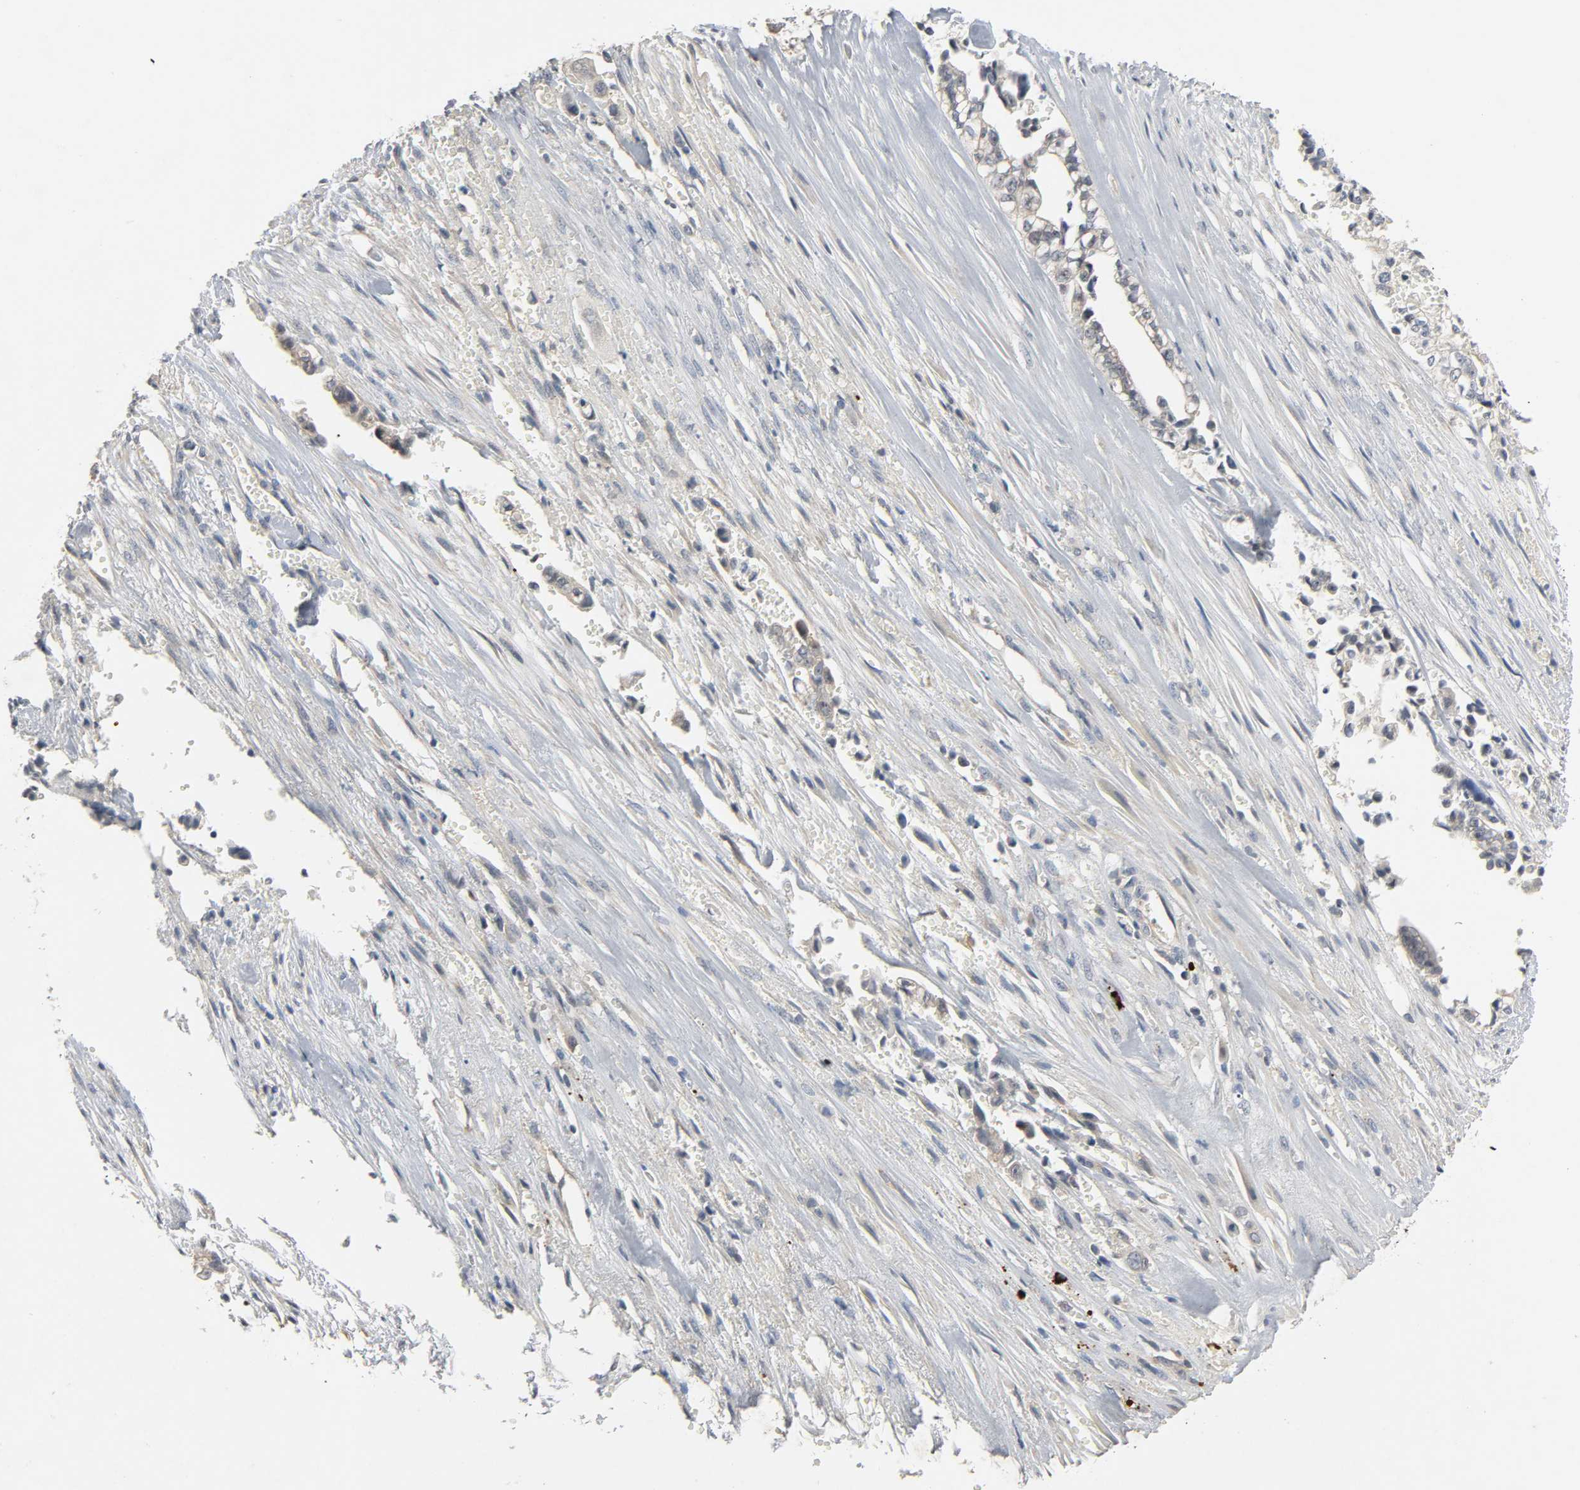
{"staining": {"intensity": "weak", "quantity": "25%-75%", "location": "cytoplasmic/membranous"}, "tissue": "liver cancer", "cell_type": "Tumor cells", "image_type": "cancer", "snomed": [{"axis": "morphology", "description": "Cholangiocarcinoma"}, {"axis": "topography", "description": "Liver"}], "caption": "Protein staining exhibits weak cytoplasmic/membranous positivity in approximately 25%-75% of tumor cells in liver cancer (cholangiocarcinoma).", "gene": "CD4", "patient": {"sex": "female", "age": 70}}